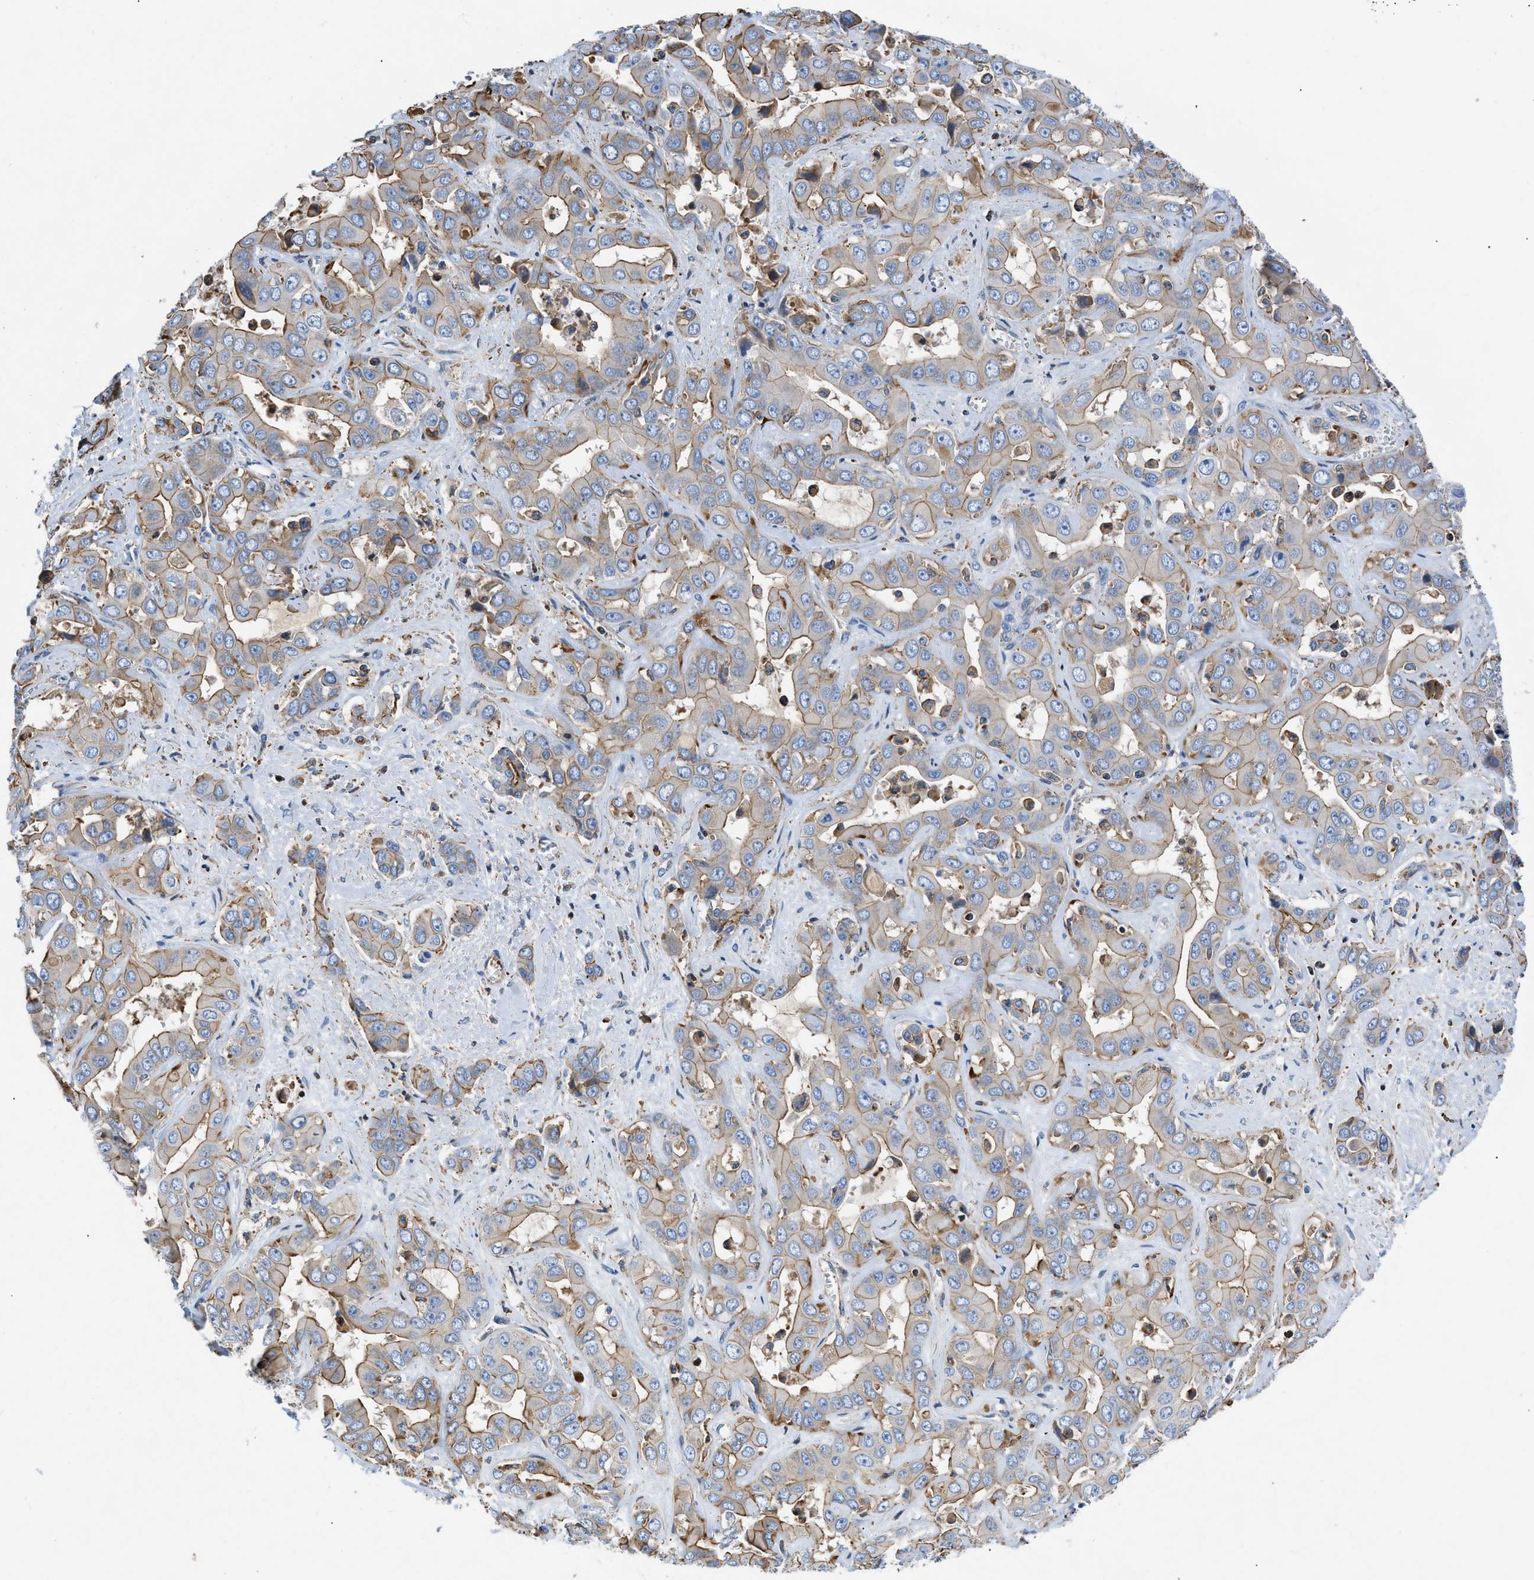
{"staining": {"intensity": "moderate", "quantity": "25%-75%", "location": "cytoplasmic/membranous"}, "tissue": "liver cancer", "cell_type": "Tumor cells", "image_type": "cancer", "snomed": [{"axis": "morphology", "description": "Cholangiocarcinoma"}, {"axis": "topography", "description": "Liver"}], "caption": "Protein staining of cholangiocarcinoma (liver) tissue demonstrates moderate cytoplasmic/membranous expression in about 25%-75% of tumor cells.", "gene": "ATP6V0D1", "patient": {"sex": "female", "age": 52}}